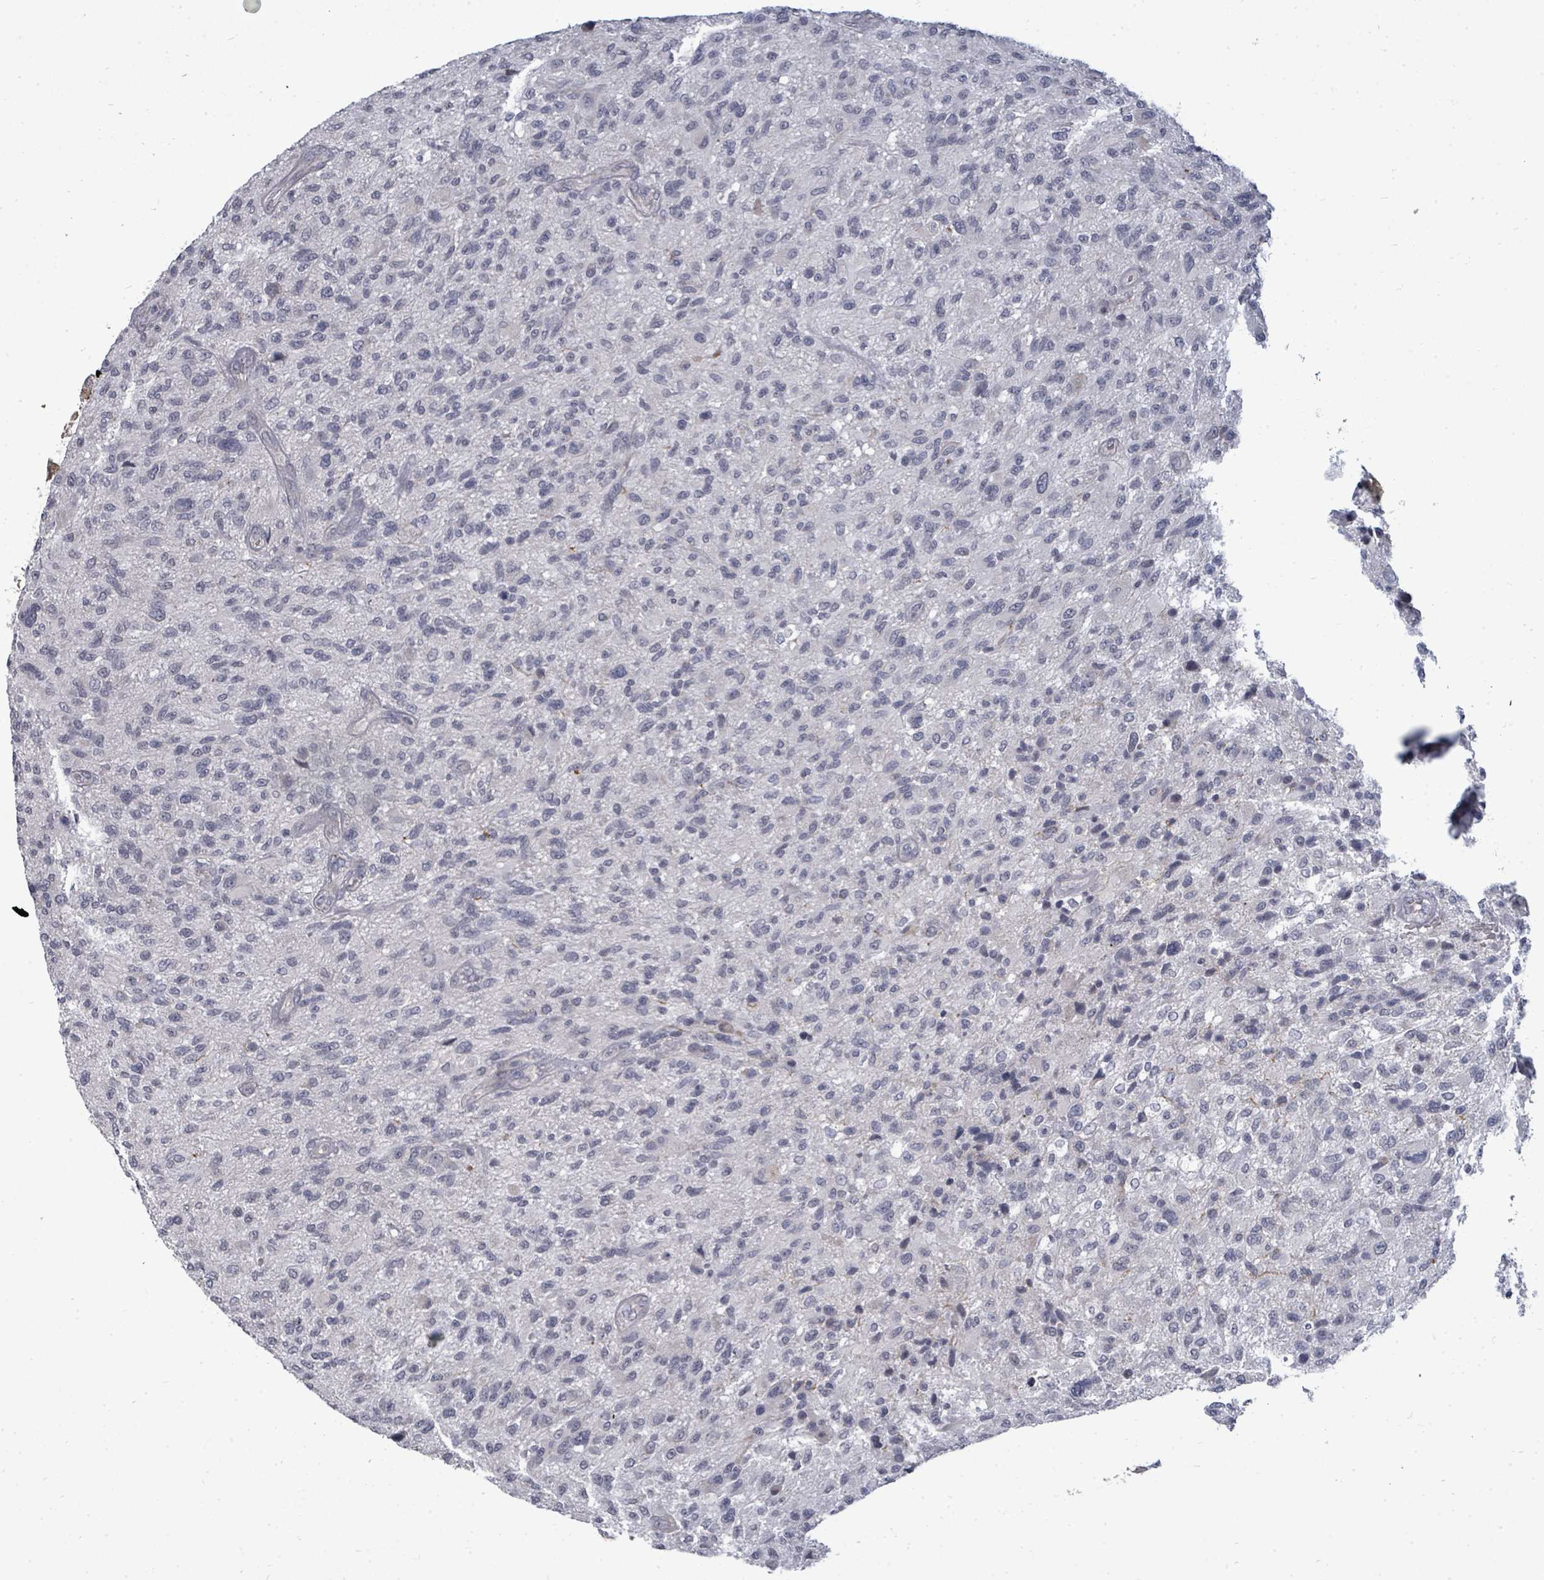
{"staining": {"intensity": "negative", "quantity": "none", "location": "none"}, "tissue": "glioma", "cell_type": "Tumor cells", "image_type": "cancer", "snomed": [{"axis": "morphology", "description": "Glioma, malignant, High grade"}, {"axis": "topography", "description": "Brain"}], "caption": "High magnification brightfield microscopy of malignant glioma (high-grade) stained with DAB (brown) and counterstained with hematoxylin (blue): tumor cells show no significant positivity.", "gene": "PTPN20", "patient": {"sex": "male", "age": 47}}